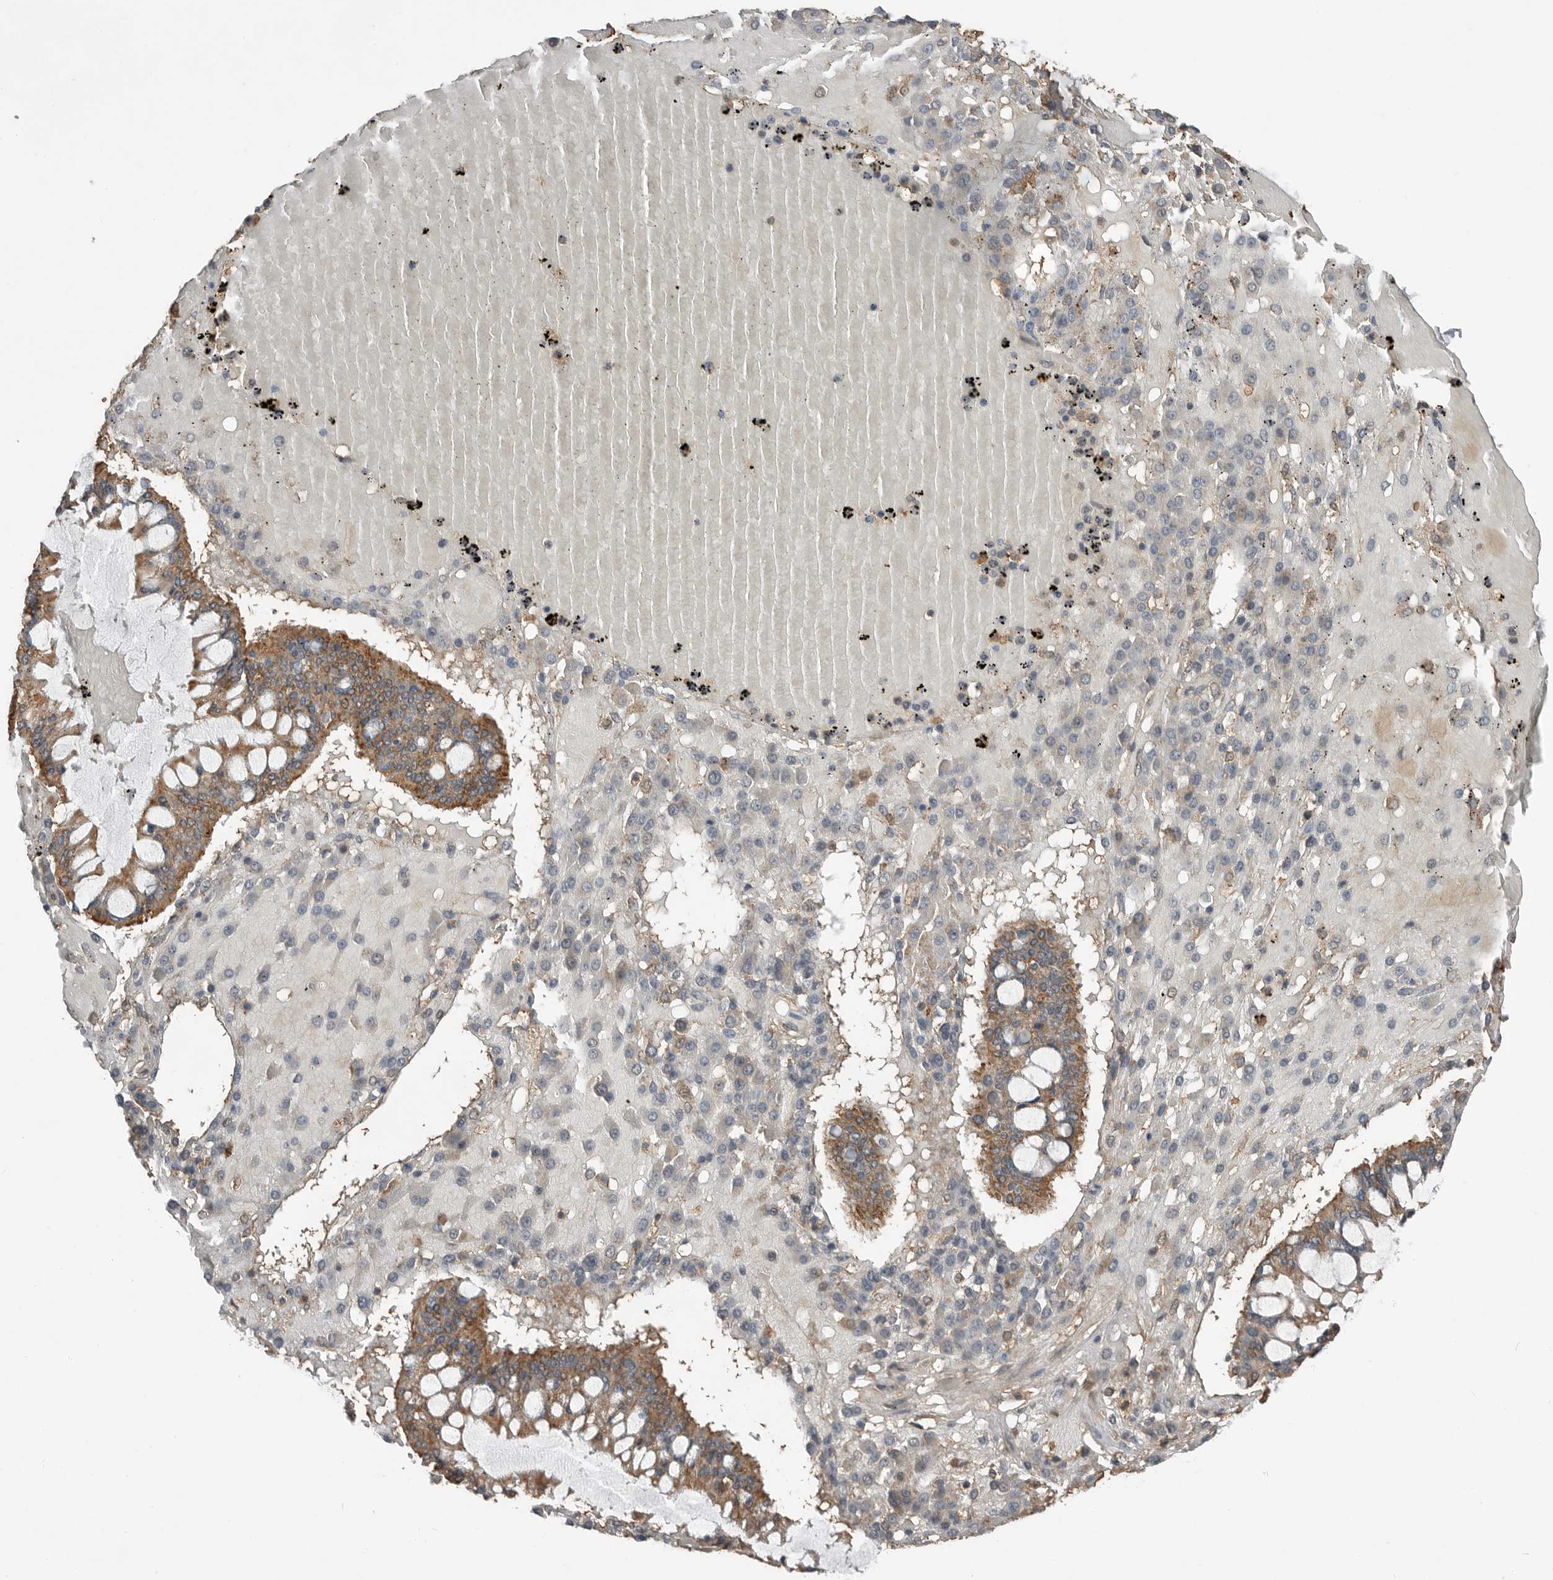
{"staining": {"intensity": "moderate", "quantity": ">75%", "location": "cytoplasmic/membranous"}, "tissue": "ovarian cancer", "cell_type": "Tumor cells", "image_type": "cancer", "snomed": [{"axis": "morphology", "description": "Cystadenocarcinoma, mucinous, NOS"}, {"axis": "topography", "description": "Ovary"}], "caption": "This is an image of immunohistochemistry (IHC) staining of ovarian cancer, which shows moderate staining in the cytoplasmic/membranous of tumor cells.", "gene": "BLZF1", "patient": {"sex": "female", "age": 73}}